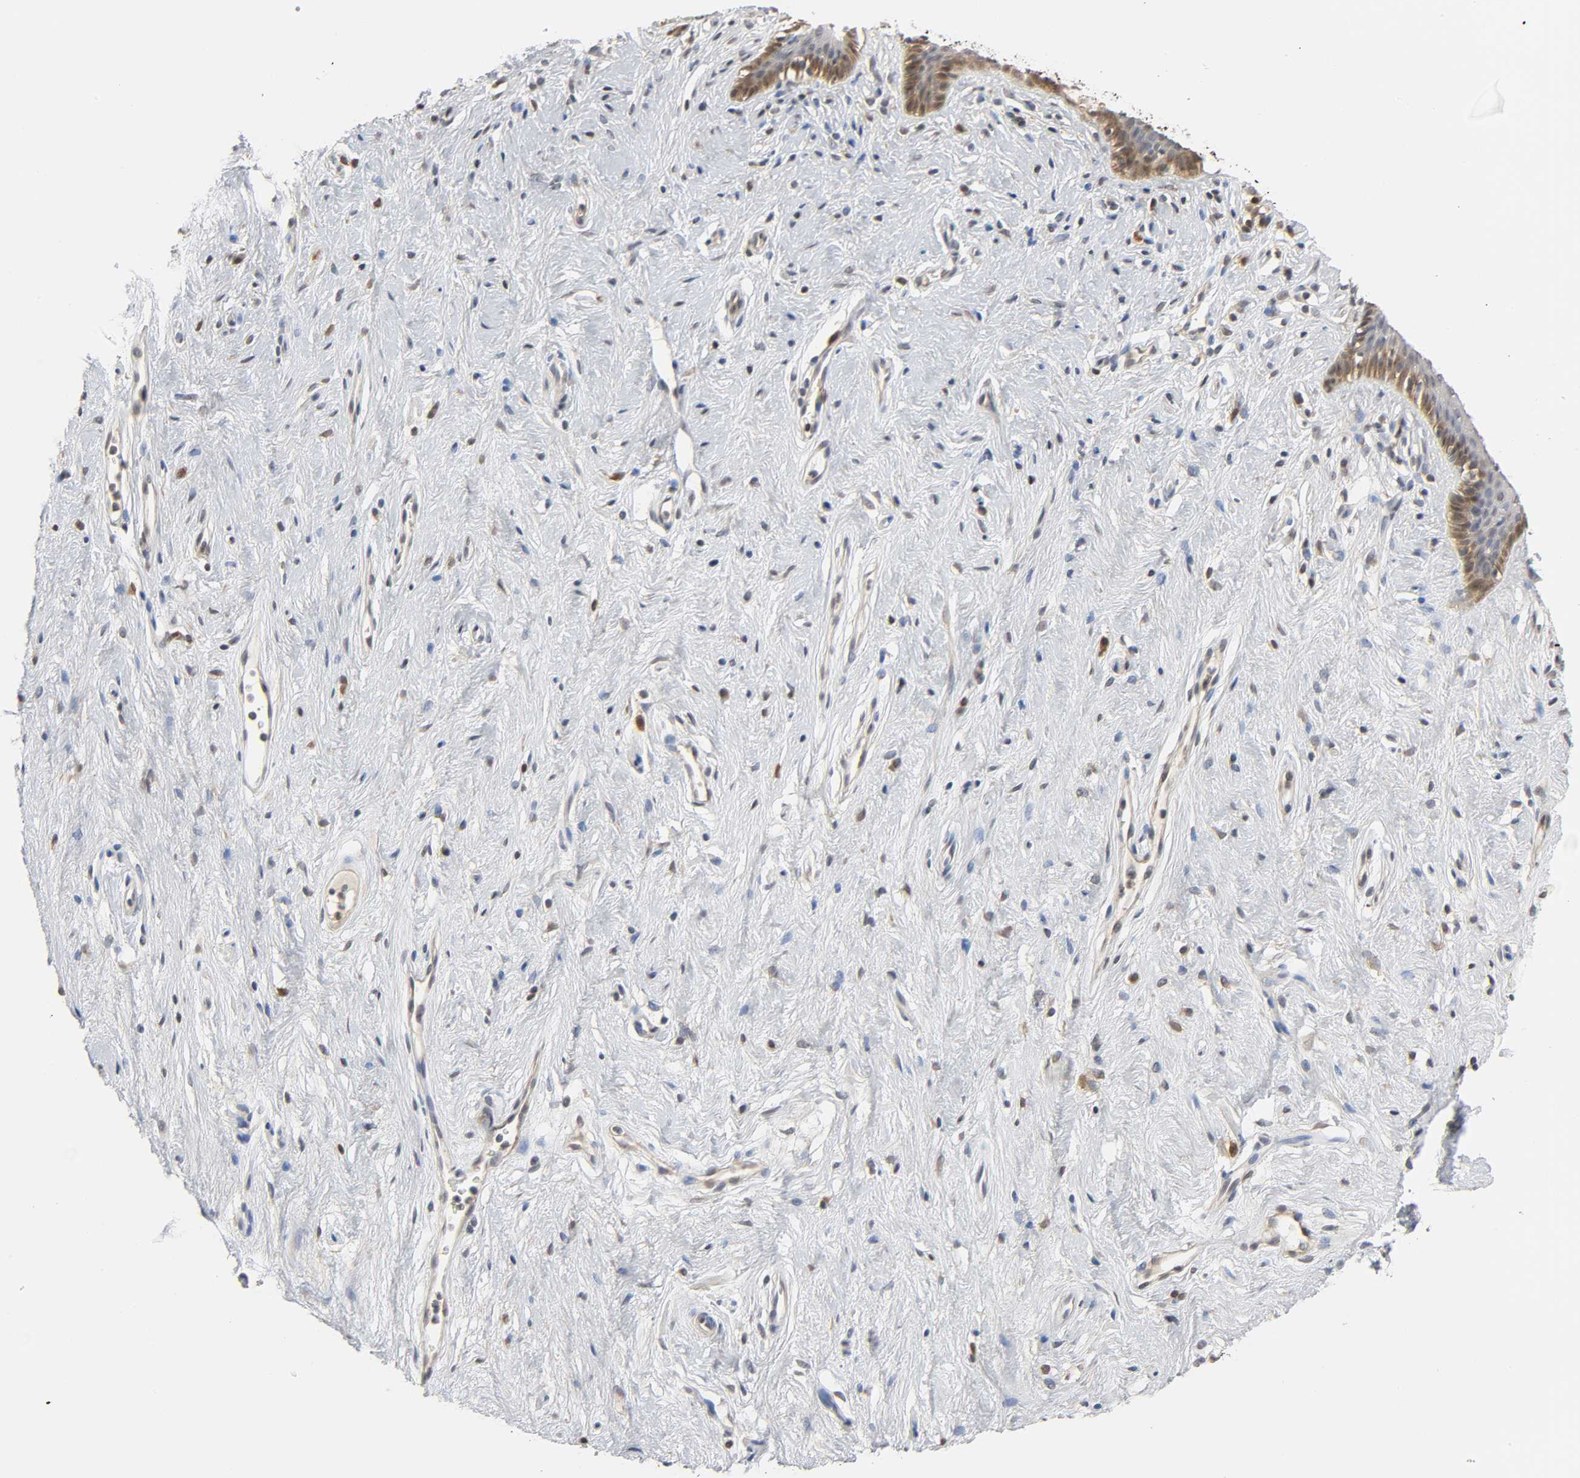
{"staining": {"intensity": "moderate", "quantity": "<25%", "location": "cytoplasmic/membranous"}, "tissue": "vagina", "cell_type": "Squamous epithelial cells", "image_type": "normal", "snomed": [{"axis": "morphology", "description": "Normal tissue, NOS"}, {"axis": "topography", "description": "Vagina"}], "caption": "A brown stain shows moderate cytoplasmic/membranous positivity of a protein in squamous epithelial cells of normal vagina.", "gene": "MIF", "patient": {"sex": "female", "age": 44}}